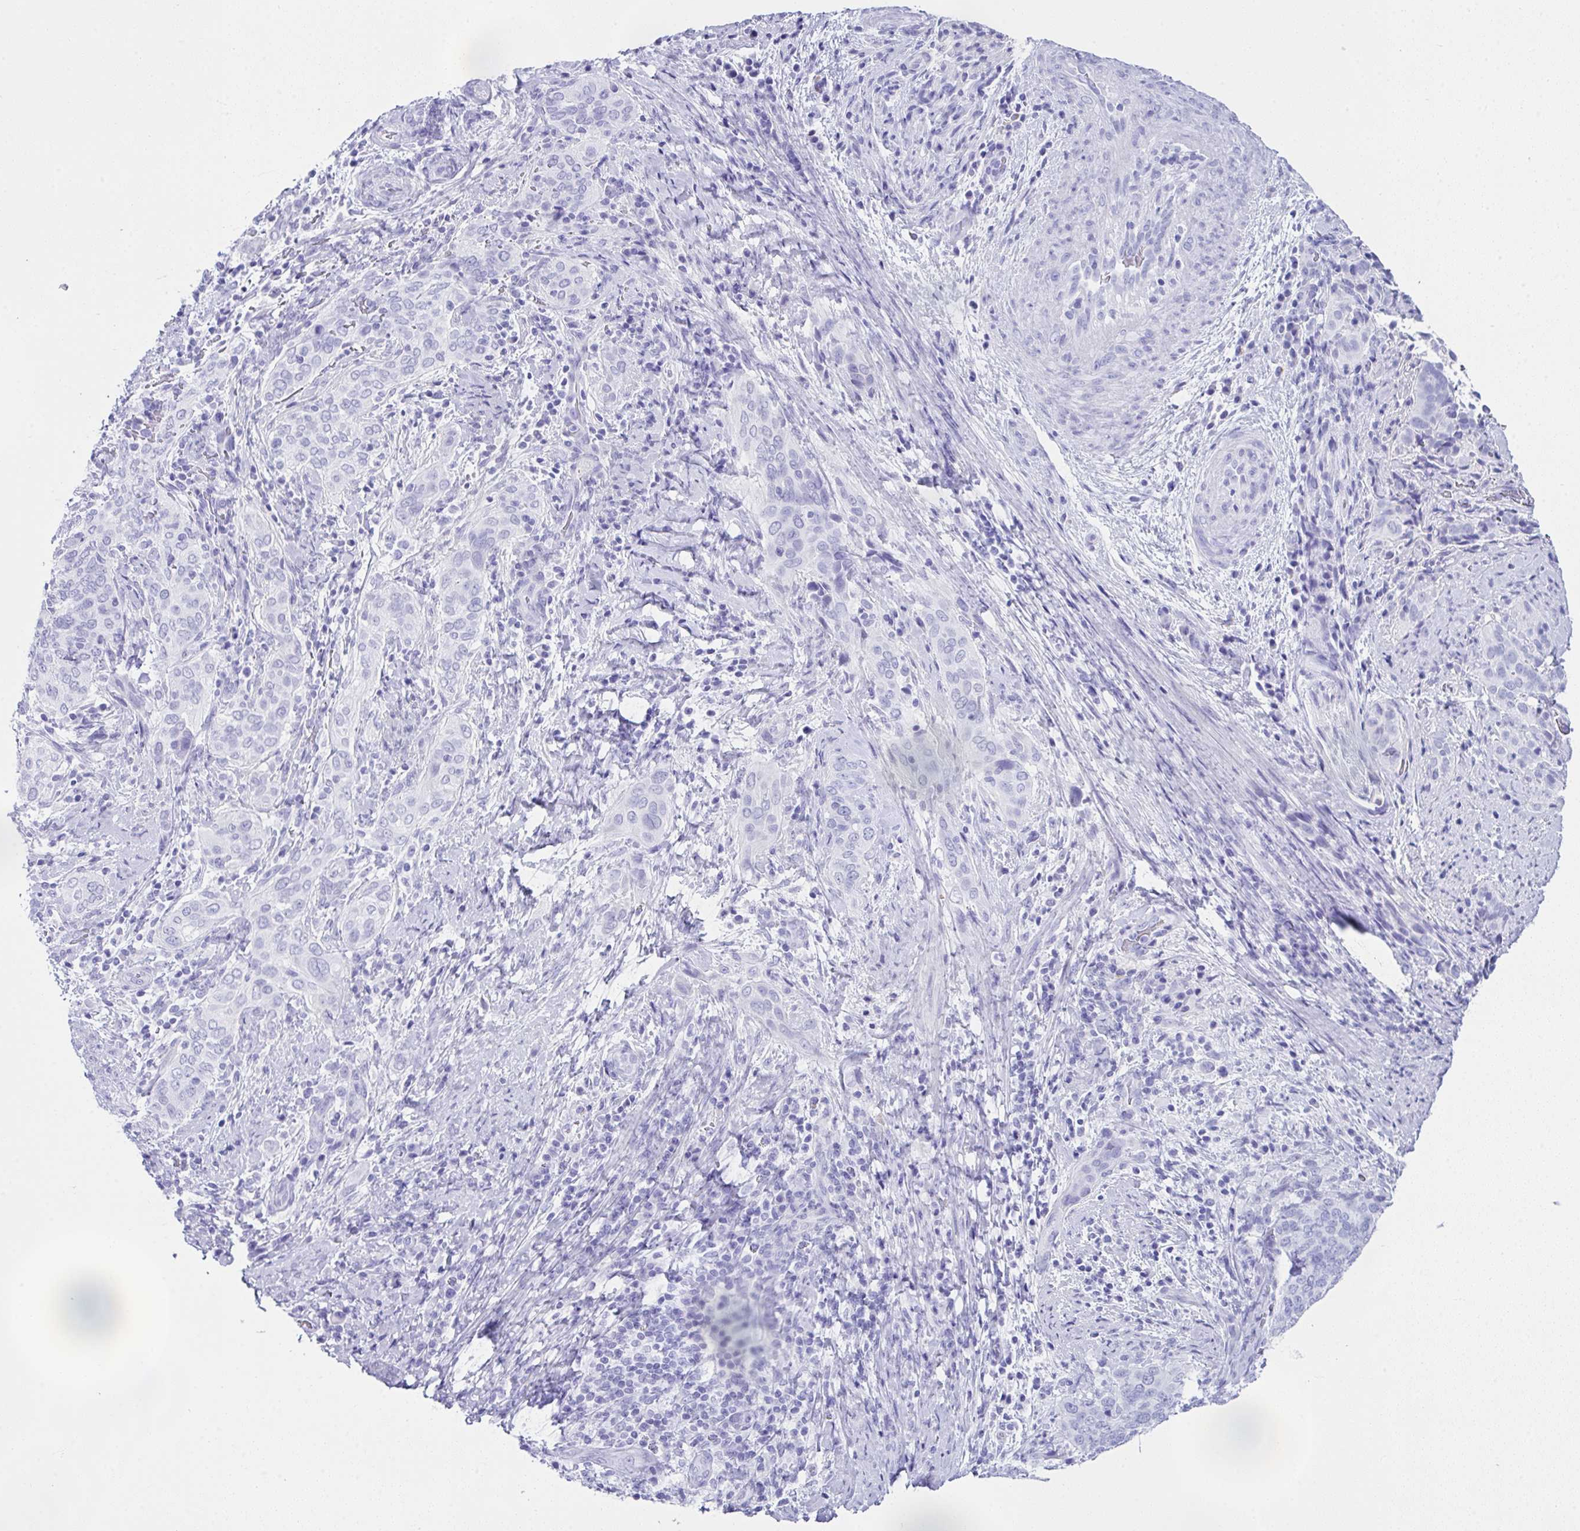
{"staining": {"intensity": "negative", "quantity": "none", "location": "none"}, "tissue": "cervical cancer", "cell_type": "Tumor cells", "image_type": "cancer", "snomed": [{"axis": "morphology", "description": "Squamous cell carcinoma, NOS"}, {"axis": "topography", "description": "Cervix"}], "caption": "Tumor cells are negative for protein expression in human cervical squamous cell carcinoma. Nuclei are stained in blue.", "gene": "LGALS4", "patient": {"sex": "female", "age": 38}}